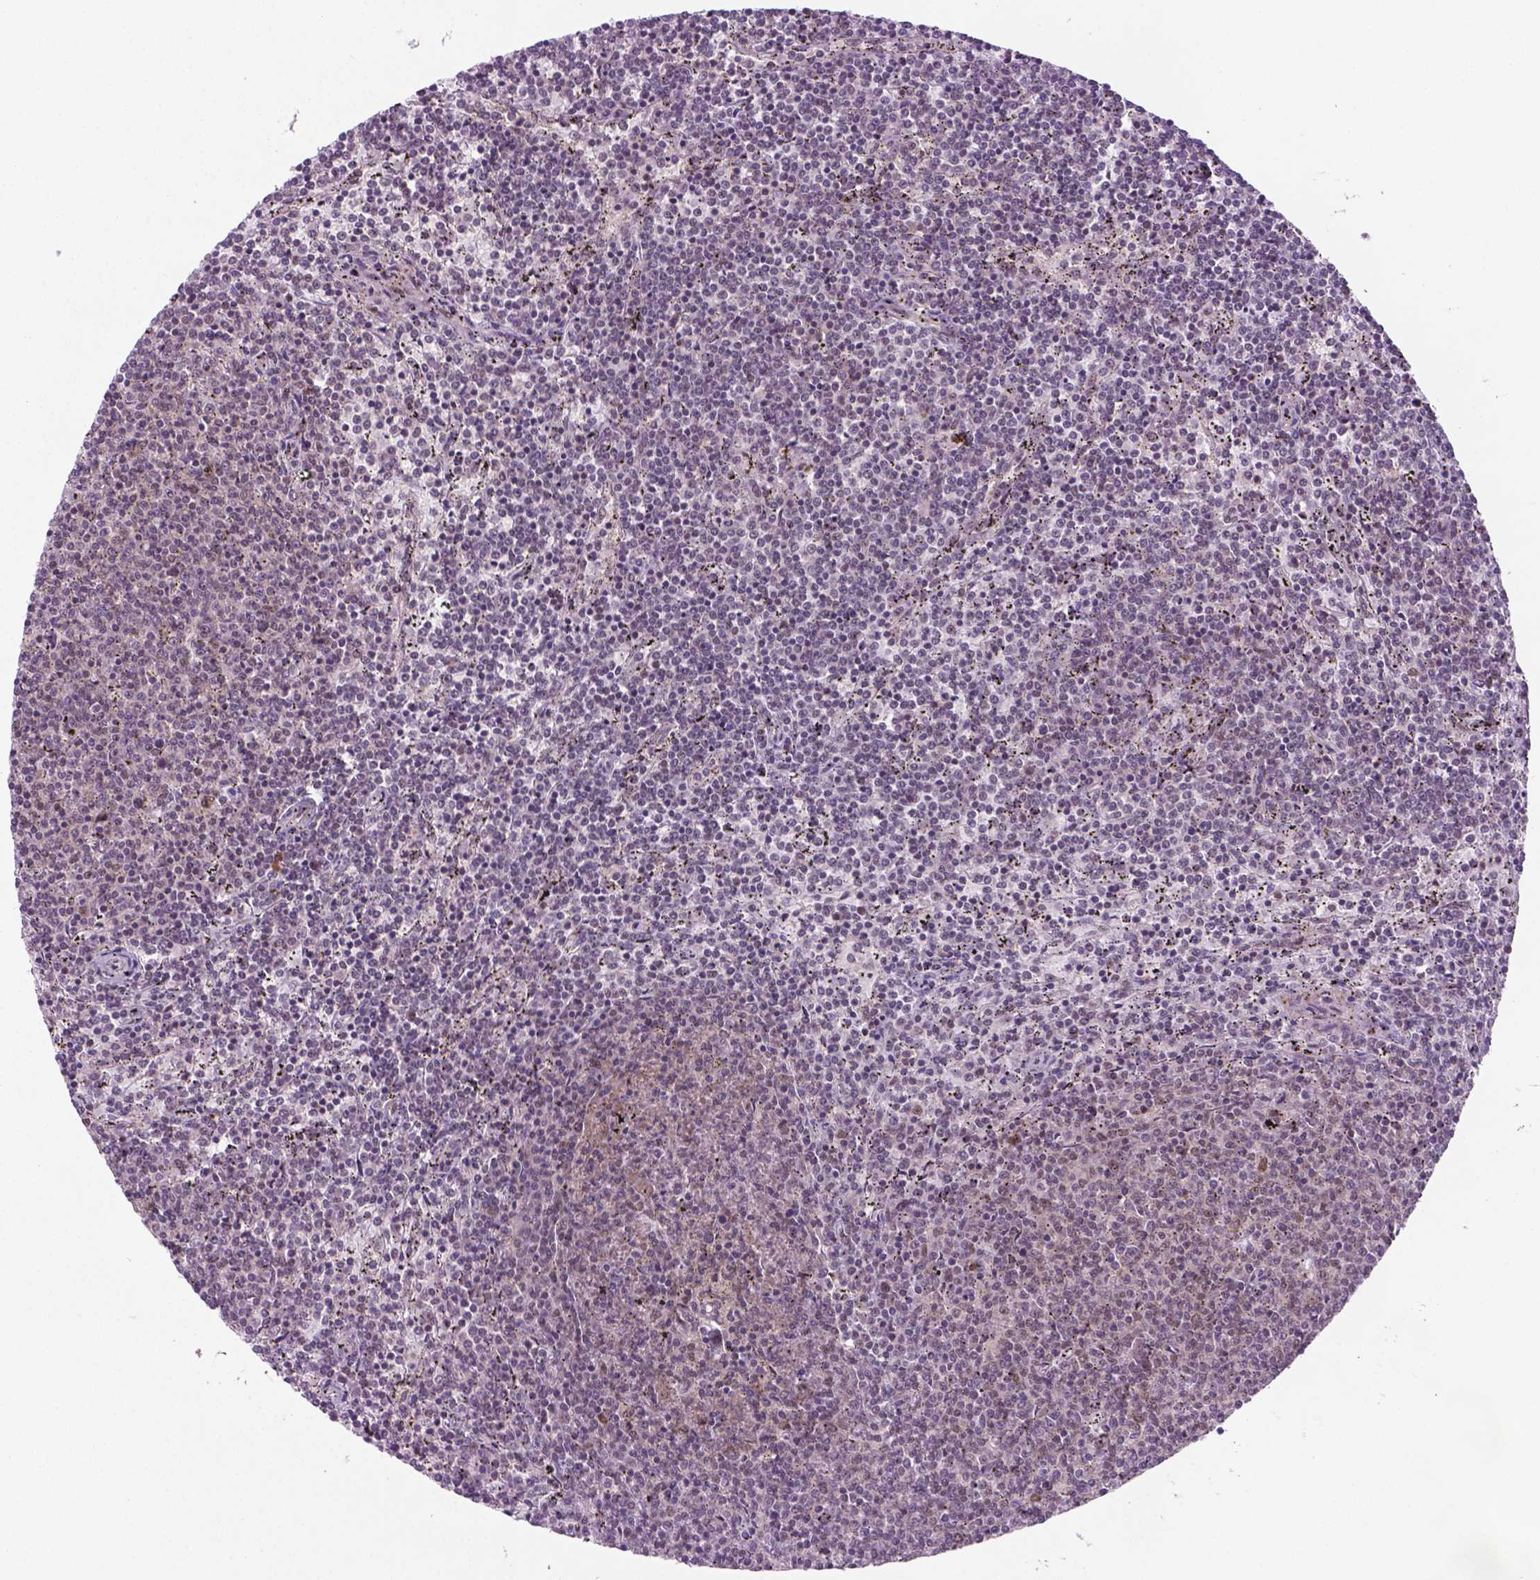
{"staining": {"intensity": "weak", "quantity": "25%-75%", "location": "nuclear"}, "tissue": "lymphoma", "cell_type": "Tumor cells", "image_type": "cancer", "snomed": [{"axis": "morphology", "description": "Malignant lymphoma, non-Hodgkin's type, Low grade"}, {"axis": "topography", "description": "Spleen"}], "caption": "Low-grade malignant lymphoma, non-Hodgkin's type stained with a protein marker demonstrates weak staining in tumor cells.", "gene": "PHAX", "patient": {"sex": "female", "age": 50}}